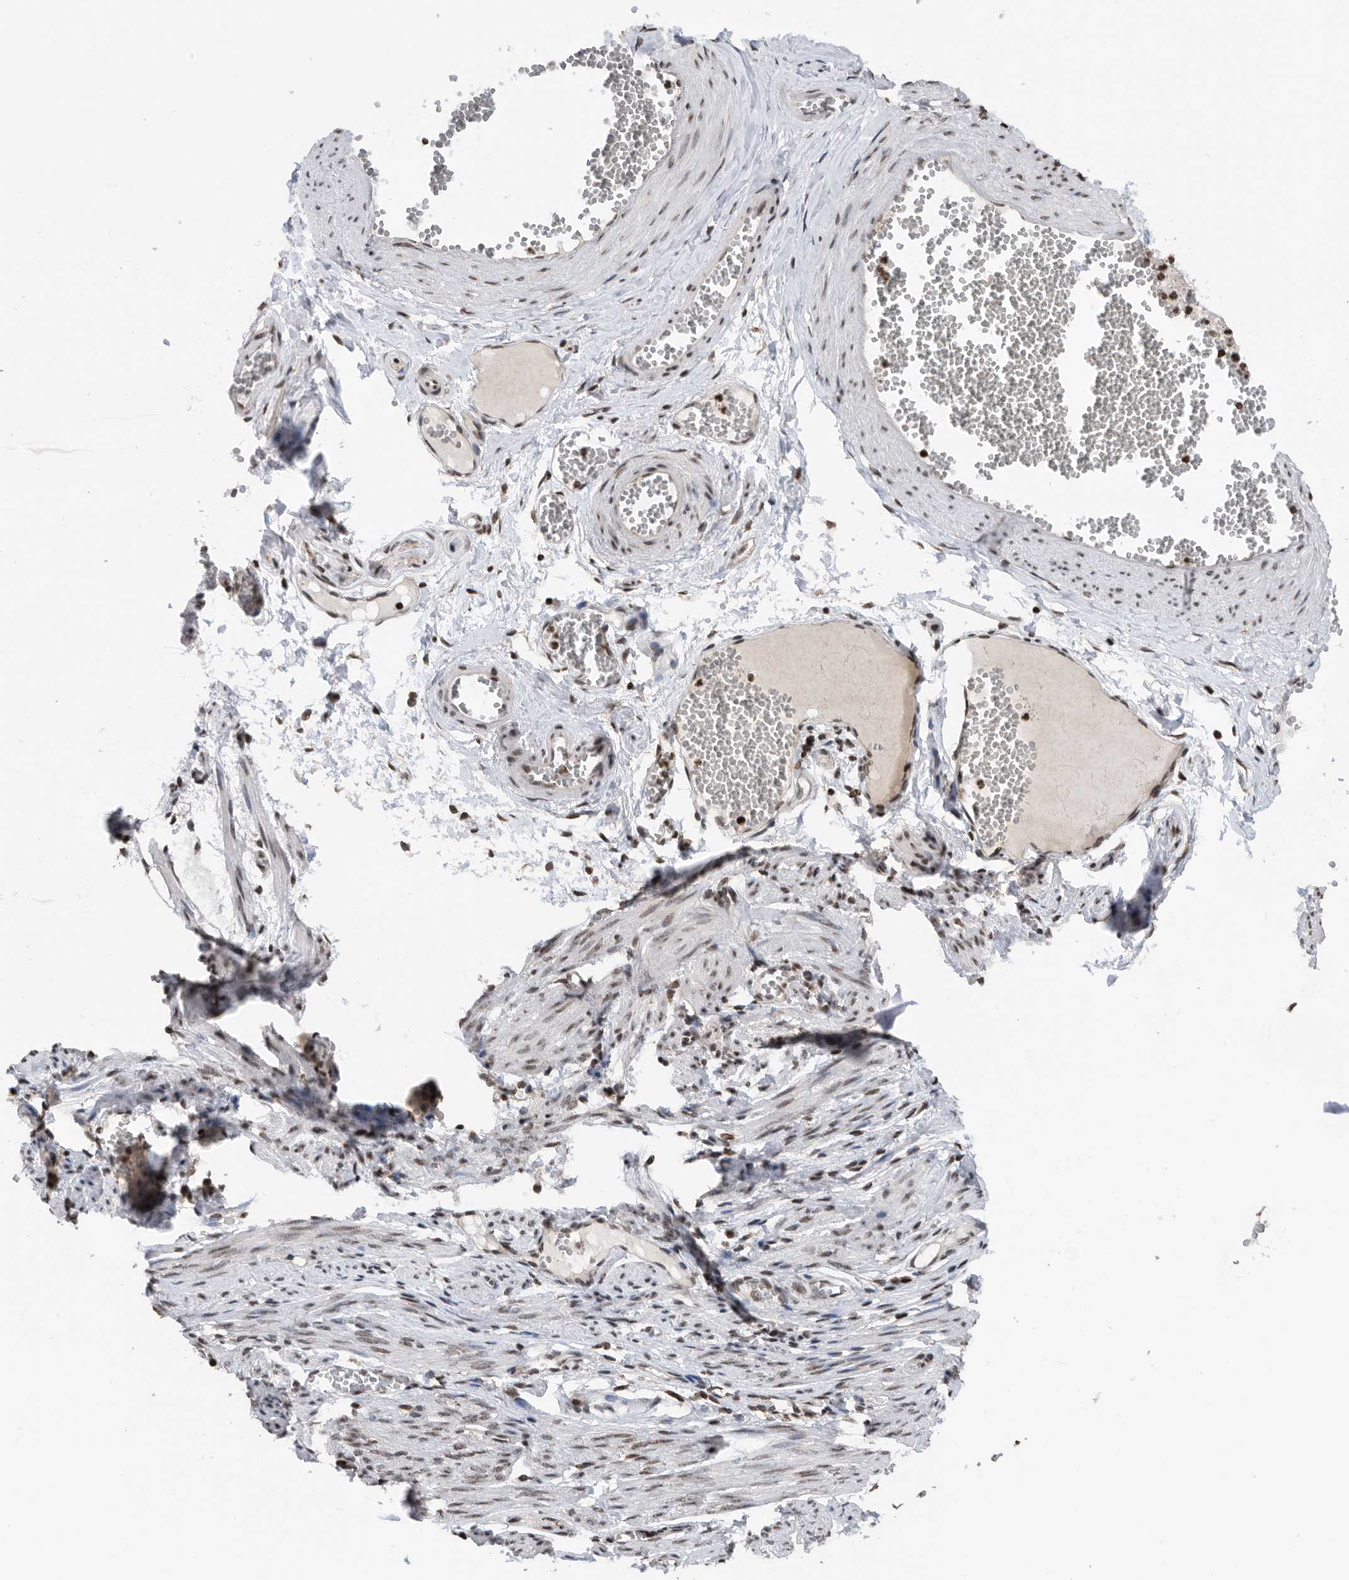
{"staining": {"intensity": "moderate", "quantity": ">75%", "location": "nuclear"}, "tissue": "adipose tissue", "cell_type": "Adipocytes", "image_type": "normal", "snomed": [{"axis": "morphology", "description": "Normal tissue, NOS"}, {"axis": "topography", "description": "Smooth muscle"}, {"axis": "topography", "description": "Peripheral nerve tissue"}], "caption": "Immunohistochemistry (IHC) (DAB (3,3'-diaminobenzidine)) staining of normal human adipose tissue exhibits moderate nuclear protein expression in approximately >75% of adipocytes.", "gene": "SNRNP48", "patient": {"sex": "female", "age": 39}}